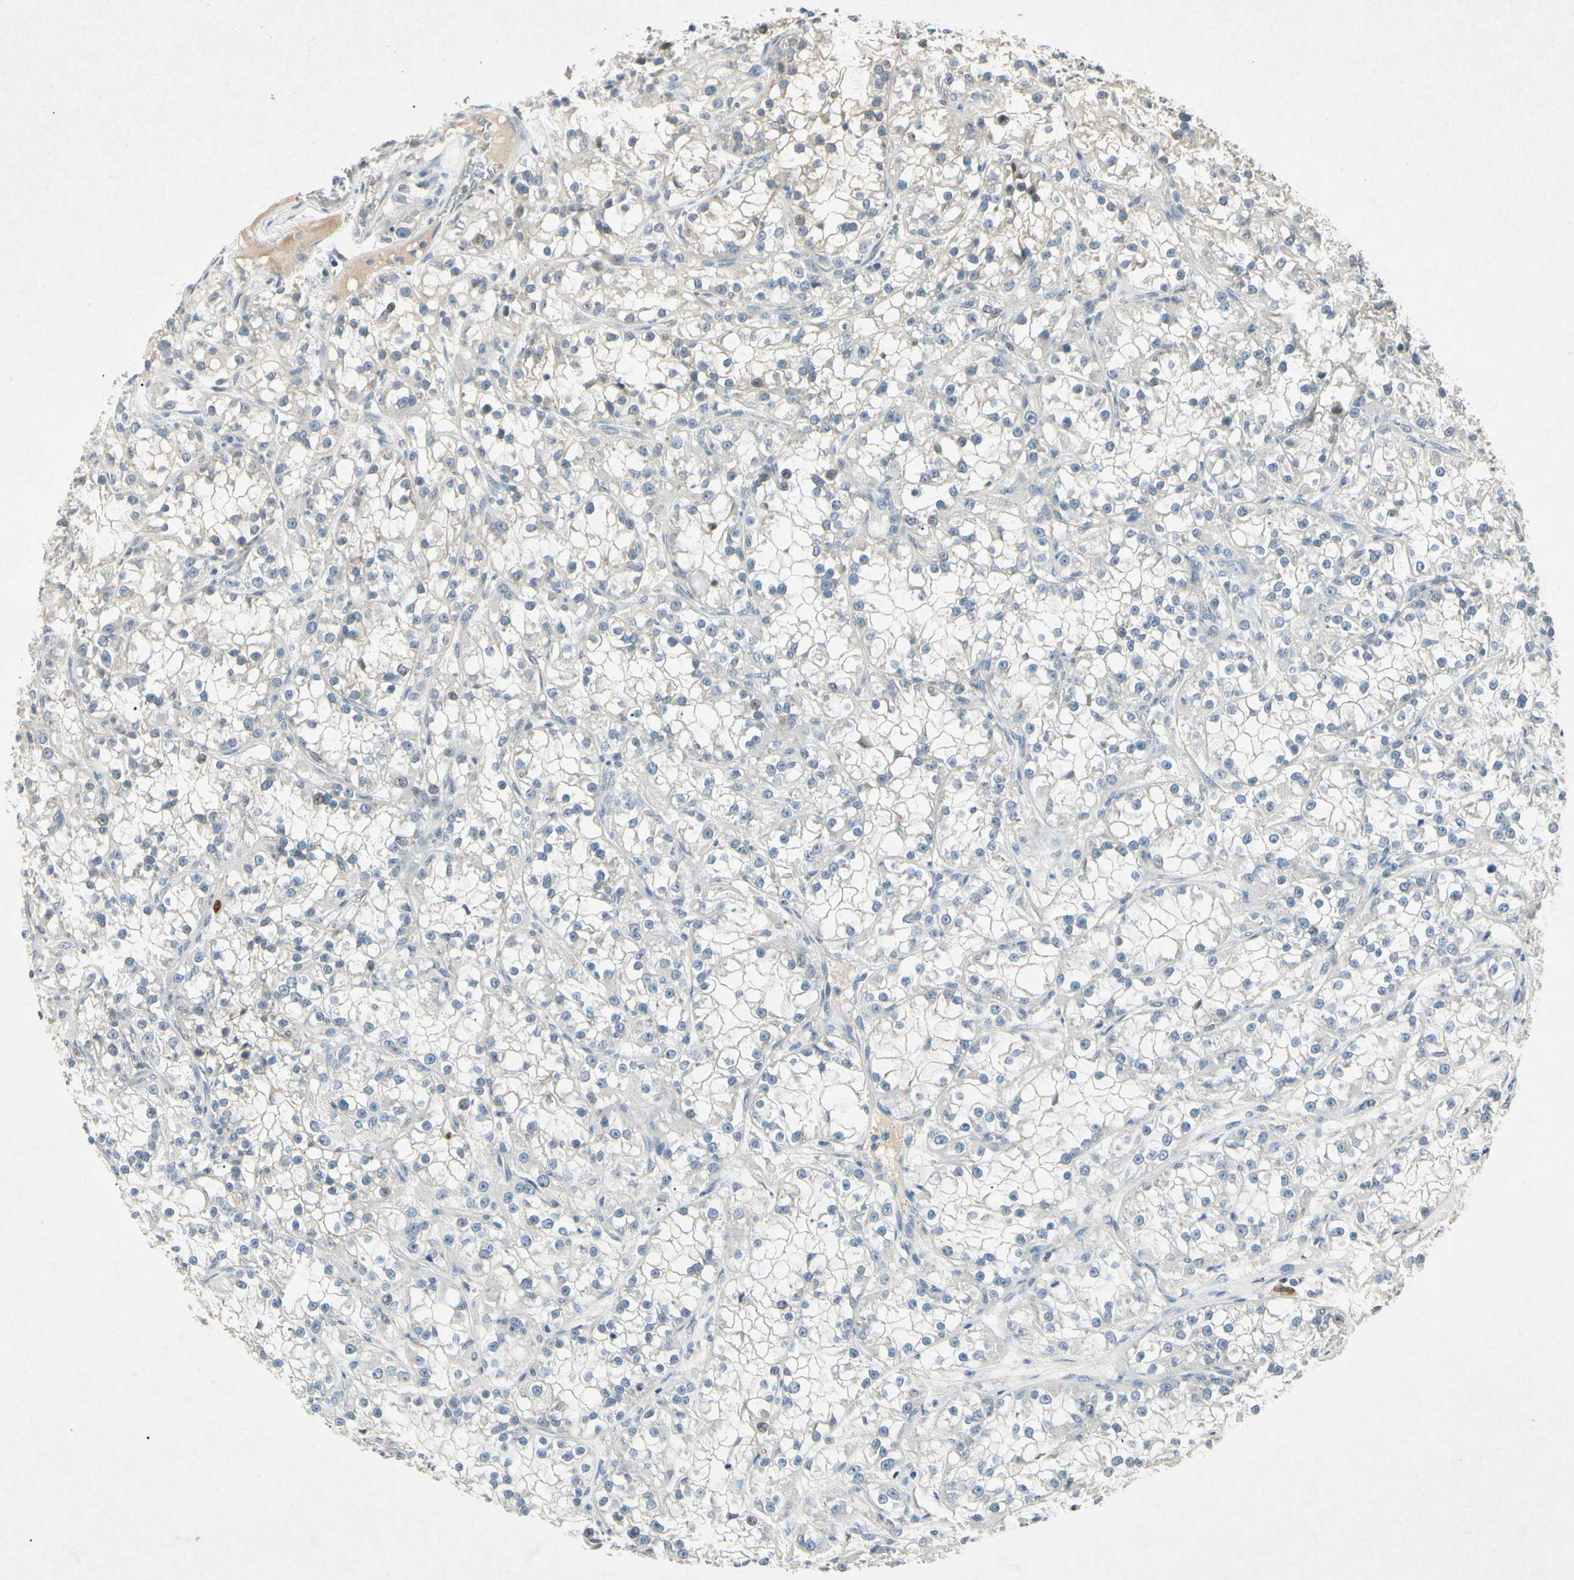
{"staining": {"intensity": "negative", "quantity": "none", "location": "none"}, "tissue": "renal cancer", "cell_type": "Tumor cells", "image_type": "cancer", "snomed": [{"axis": "morphology", "description": "Adenocarcinoma, NOS"}, {"axis": "topography", "description": "Kidney"}], "caption": "A high-resolution photomicrograph shows immunohistochemistry (IHC) staining of renal adenocarcinoma, which reveals no significant positivity in tumor cells.", "gene": "HSPA1B", "patient": {"sex": "female", "age": 52}}